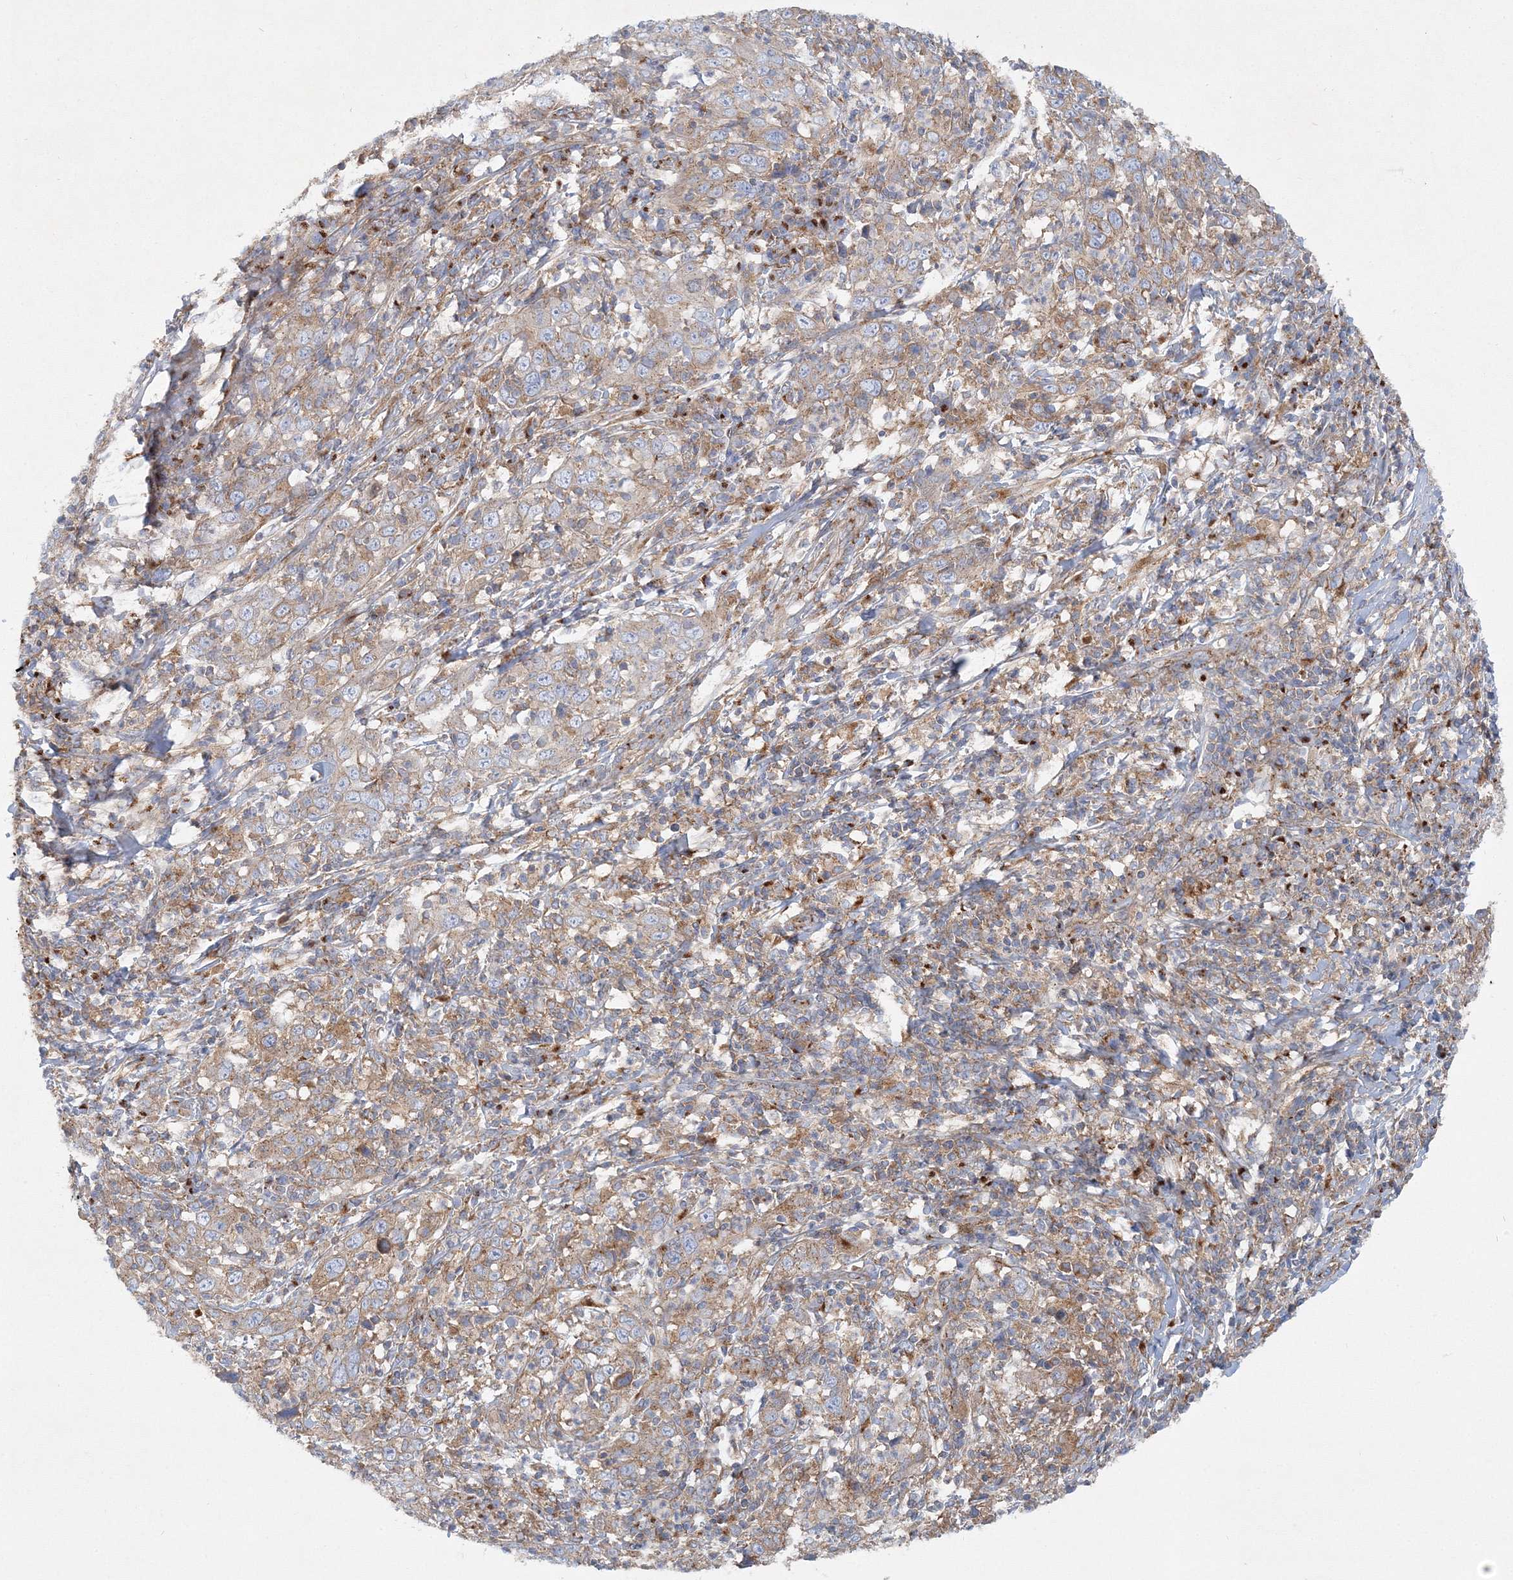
{"staining": {"intensity": "moderate", "quantity": ">75%", "location": "cytoplasmic/membranous"}, "tissue": "cervical cancer", "cell_type": "Tumor cells", "image_type": "cancer", "snomed": [{"axis": "morphology", "description": "Squamous cell carcinoma, NOS"}, {"axis": "topography", "description": "Cervix"}], "caption": "Immunohistochemistry of human cervical cancer shows medium levels of moderate cytoplasmic/membranous staining in approximately >75% of tumor cells.", "gene": "SEC23IP", "patient": {"sex": "female", "age": 46}}